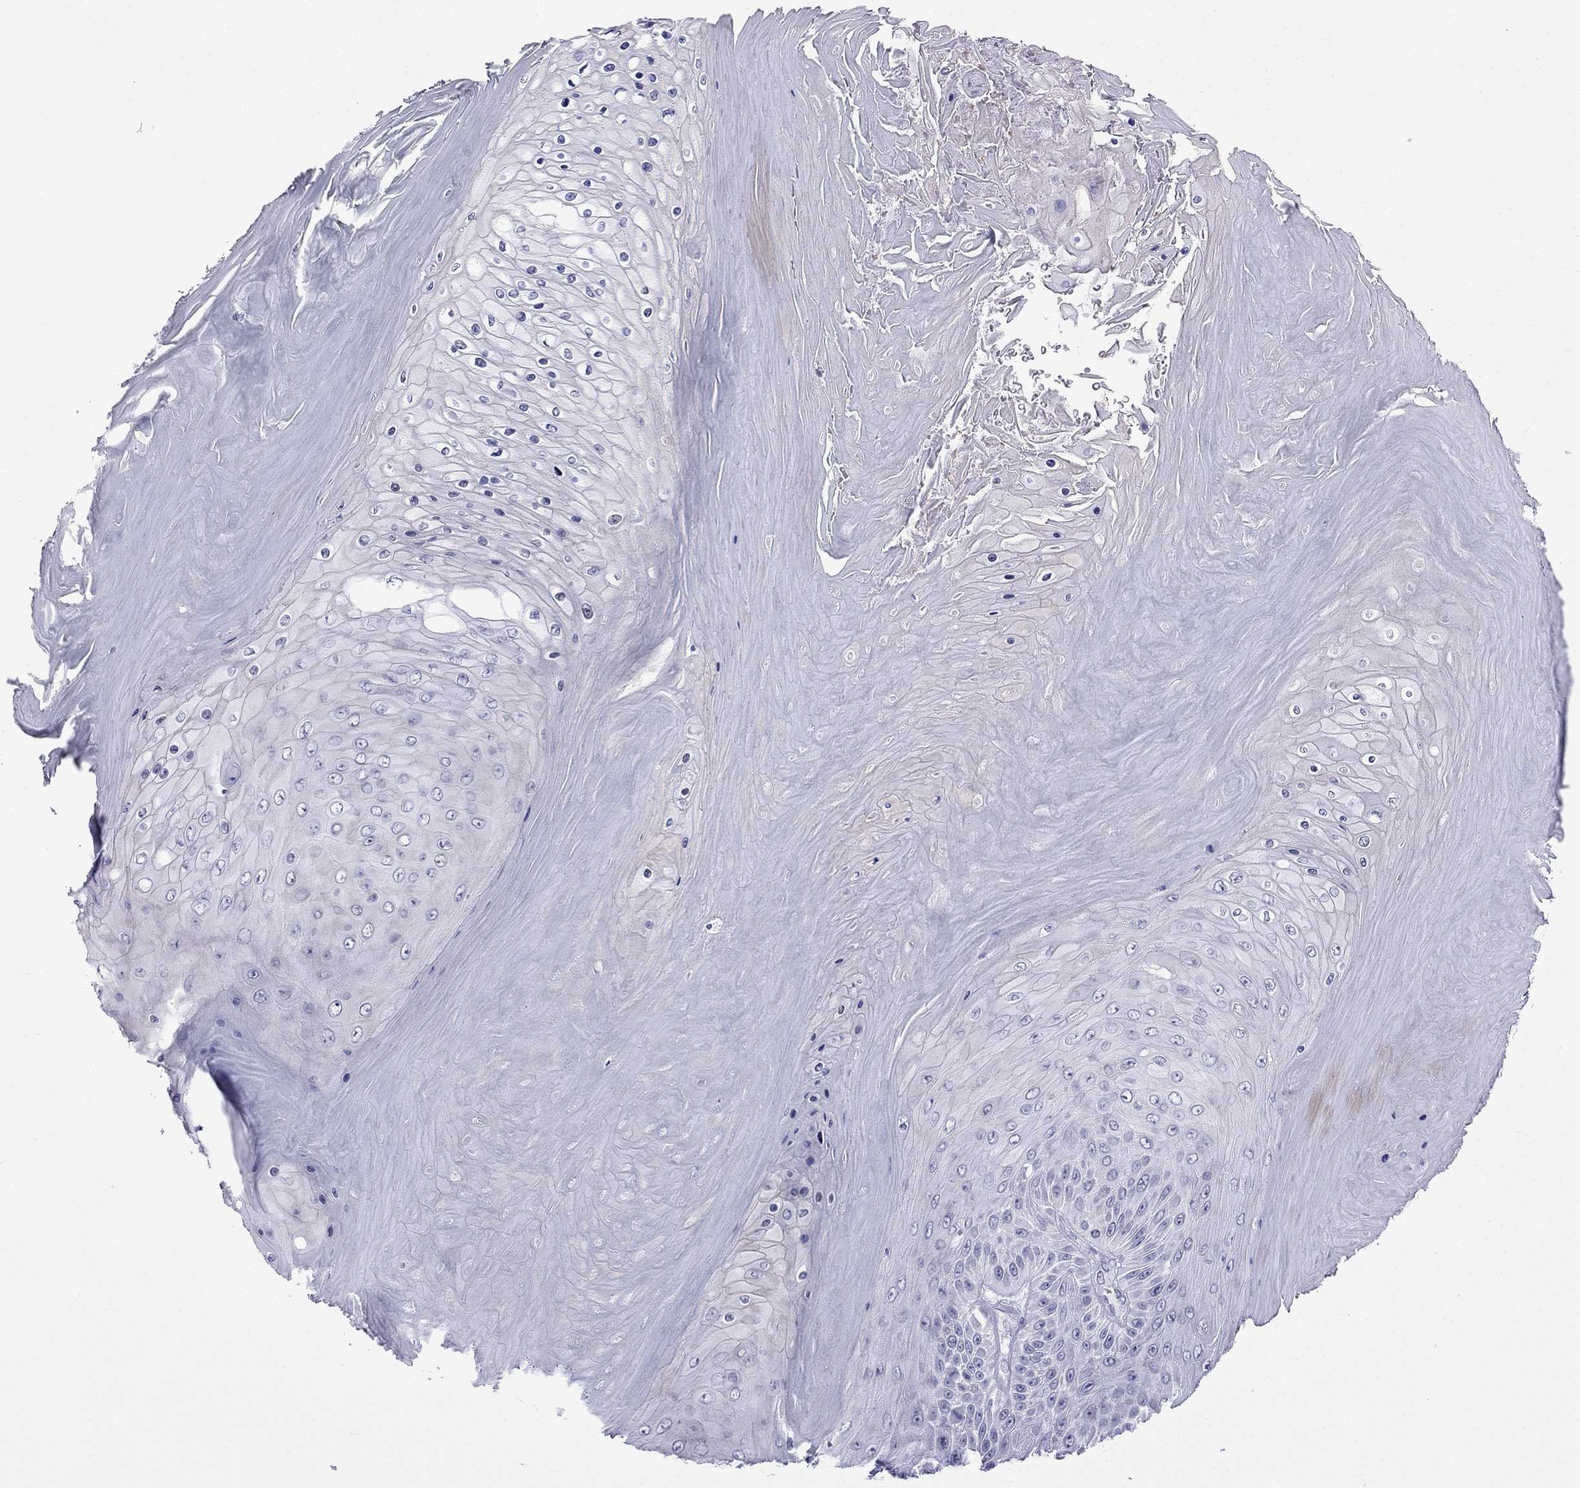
{"staining": {"intensity": "negative", "quantity": "none", "location": "none"}, "tissue": "skin cancer", "cell_type": "Tumor cells", "image_type": "cancer", "snomed": [{"axis": "morphology", "description": "Squamous cell carcinoma, NOS"}, {"axis": "topography", "description": "Skin"}], "caption": "Immunohistochemical staining of skin cancer (squamous cell carcinoma) exhibits no significant positivity in tumor cells.", "gene": "MGP", "patient": {"sex": "male", "age": 62}}